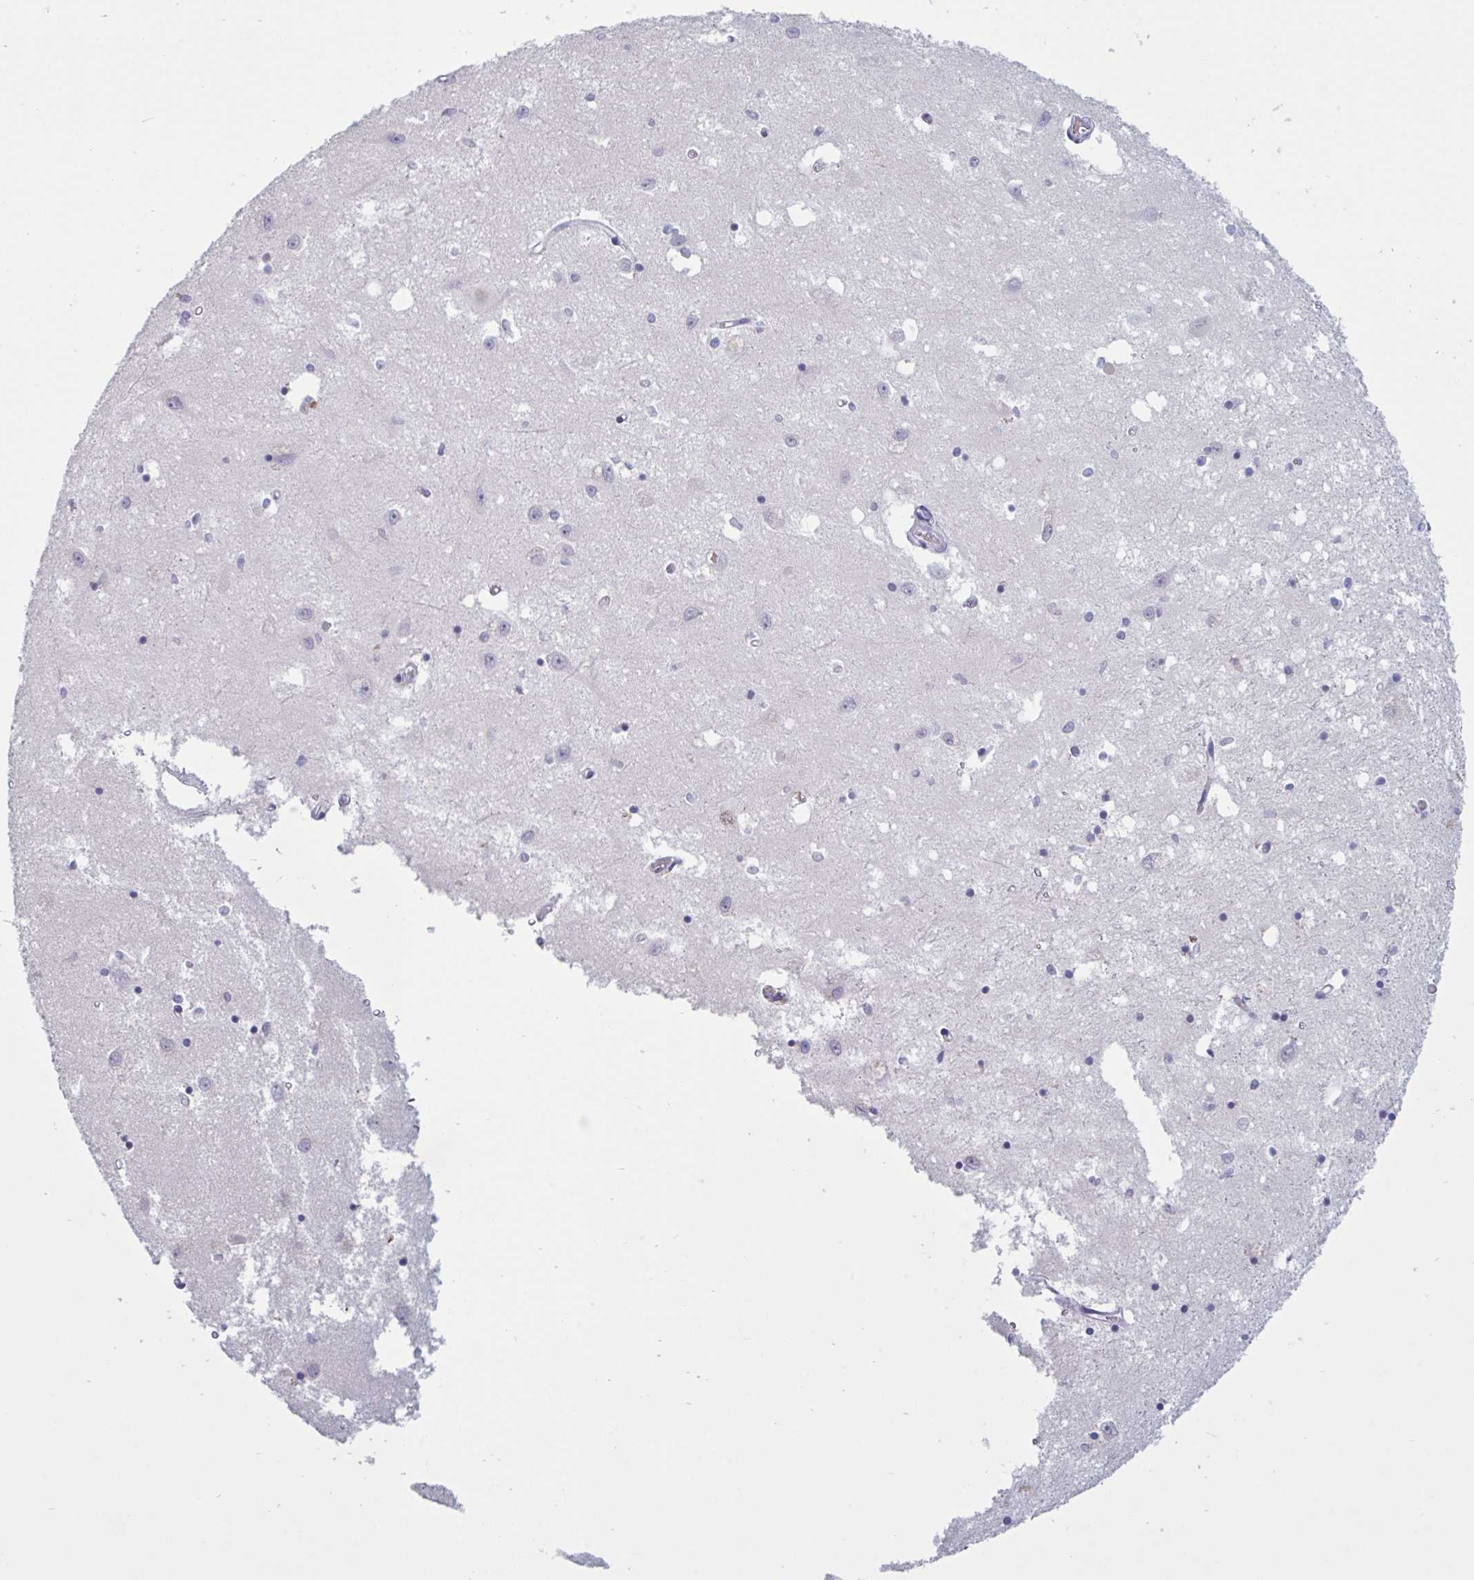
{"staining": {"intensity": "negative", "quantity": "none", "location": "none"}, "tissue": "caudate", "cell_type": "Glial cells", "image_type": "normal", "snomed": [{"axis": "morphology", "description": "Normal tissue, NOS"}, {"axis": "topography", "description": "Lateral ventricle wall"}], "caption": "DAB (3,3'-diaminobenzidine) immunohistochemical staining of normal caudate reveals no significant staining in glial cells. Nuclei are stained in blue.", "gene": "NDUFC2", "patient": {"sex": "male", "age": 70}}